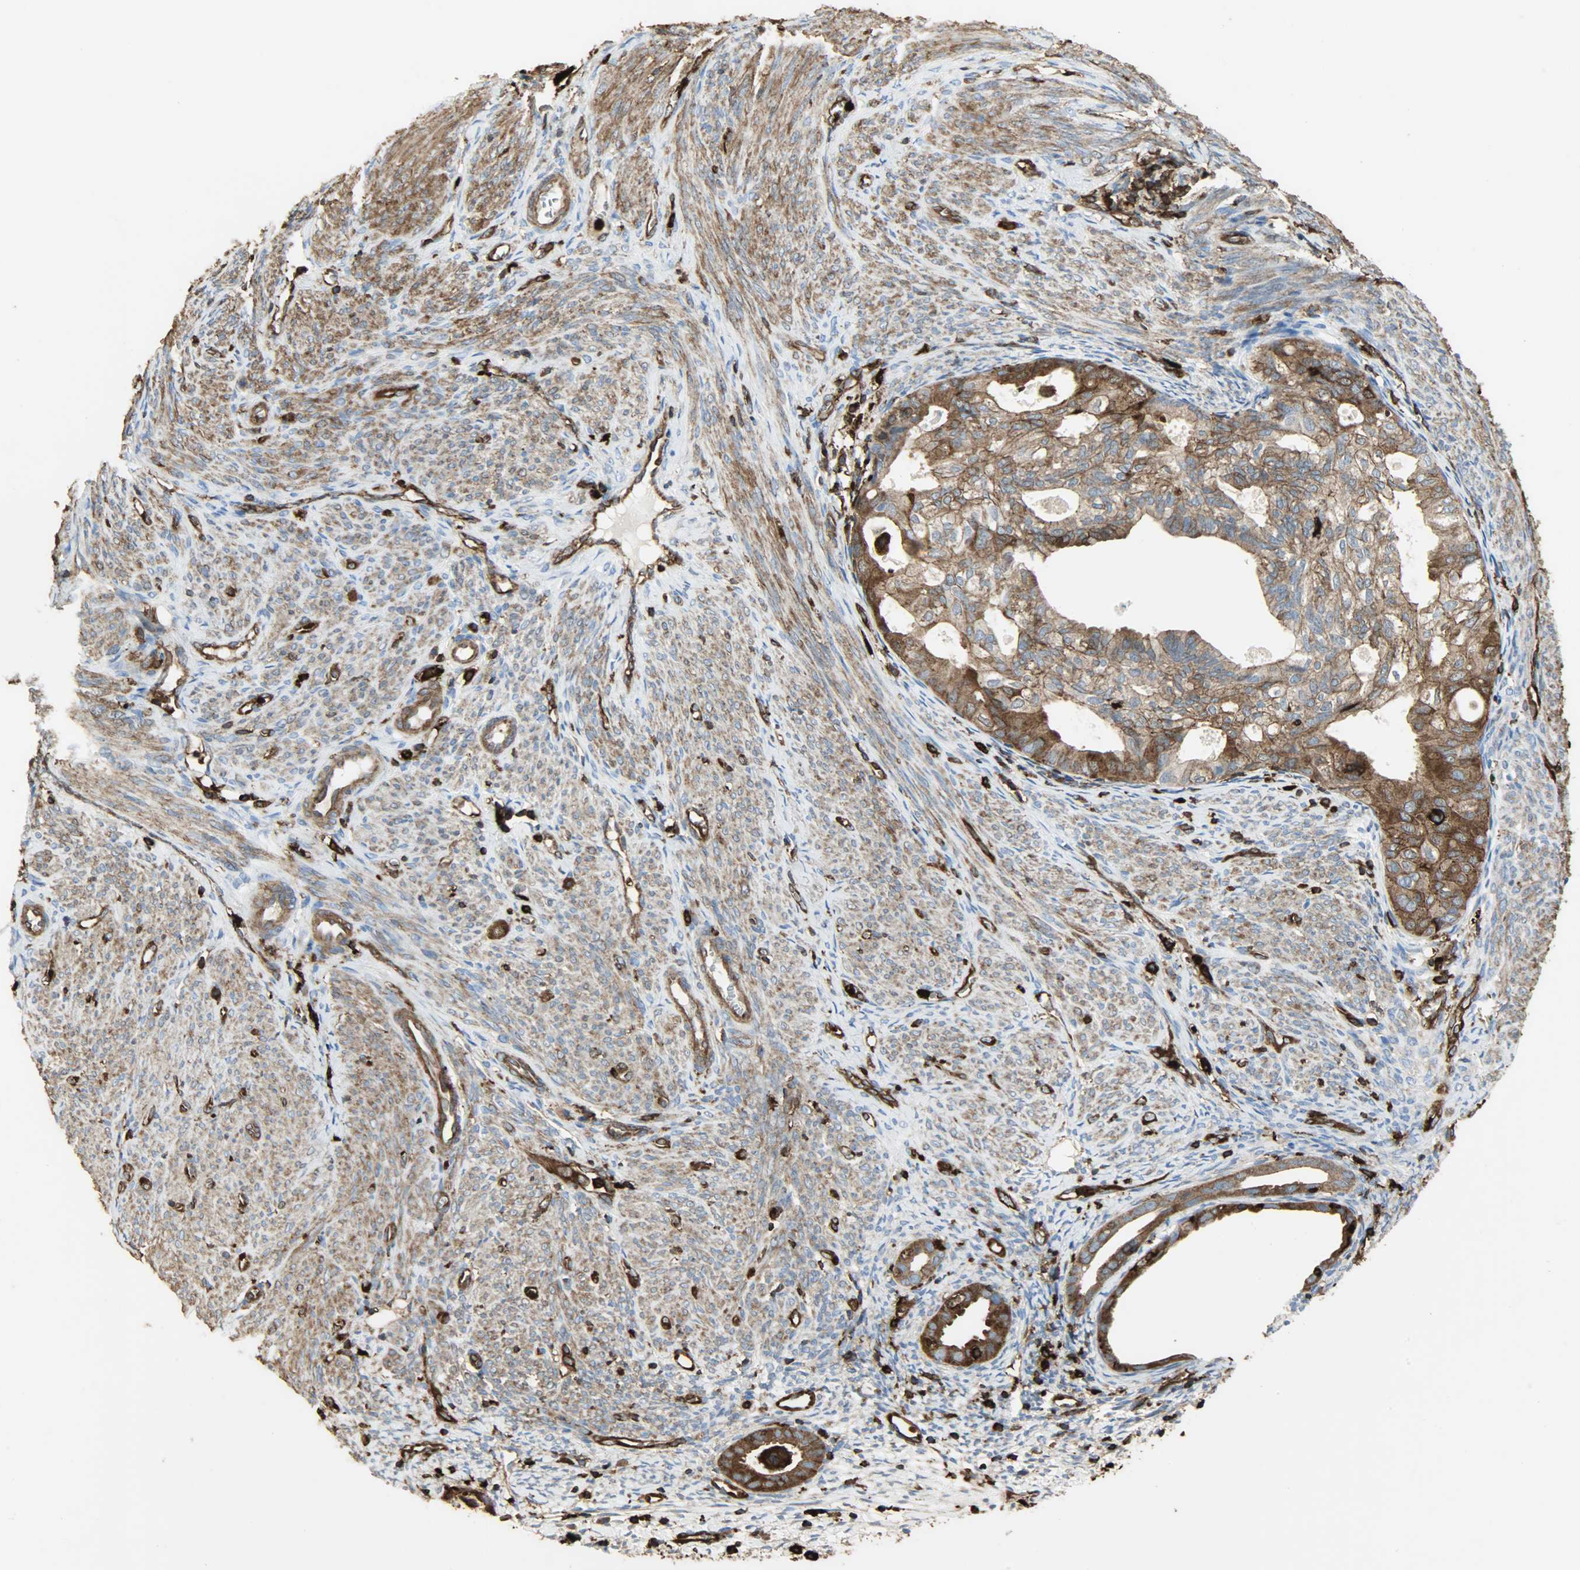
{"staining": {"intensity": "strong", "quantity": ">75%", "location": "cytoplasmic/membranous"}, "tissue": "cervical cancer", "cell_type": "Tumor cells", "image_type": "cancer", "snomed": [{"axis": "morphology", "description": "Normal tissue, NOS"}, {"axis": "morphology", "description": "Adenocarcinoma, NOS"}, {"axis": "topography", "description": "Cervix"}, {"axis": "topography", "description": "Endometrium"}], "caption": "Immunohistochemistry image of neoplastic tissue: human adenocarcinoma (cervical) stained using immunohistochemistry (IHC) shows high levels of strong protein expression localized specifically in the cytoplasmic/membranous of tumor cells, appearing as a cytoplasmic/membranous brown color.", "gene": "VASP", "patient": {"sex": "female", "age": 86}}